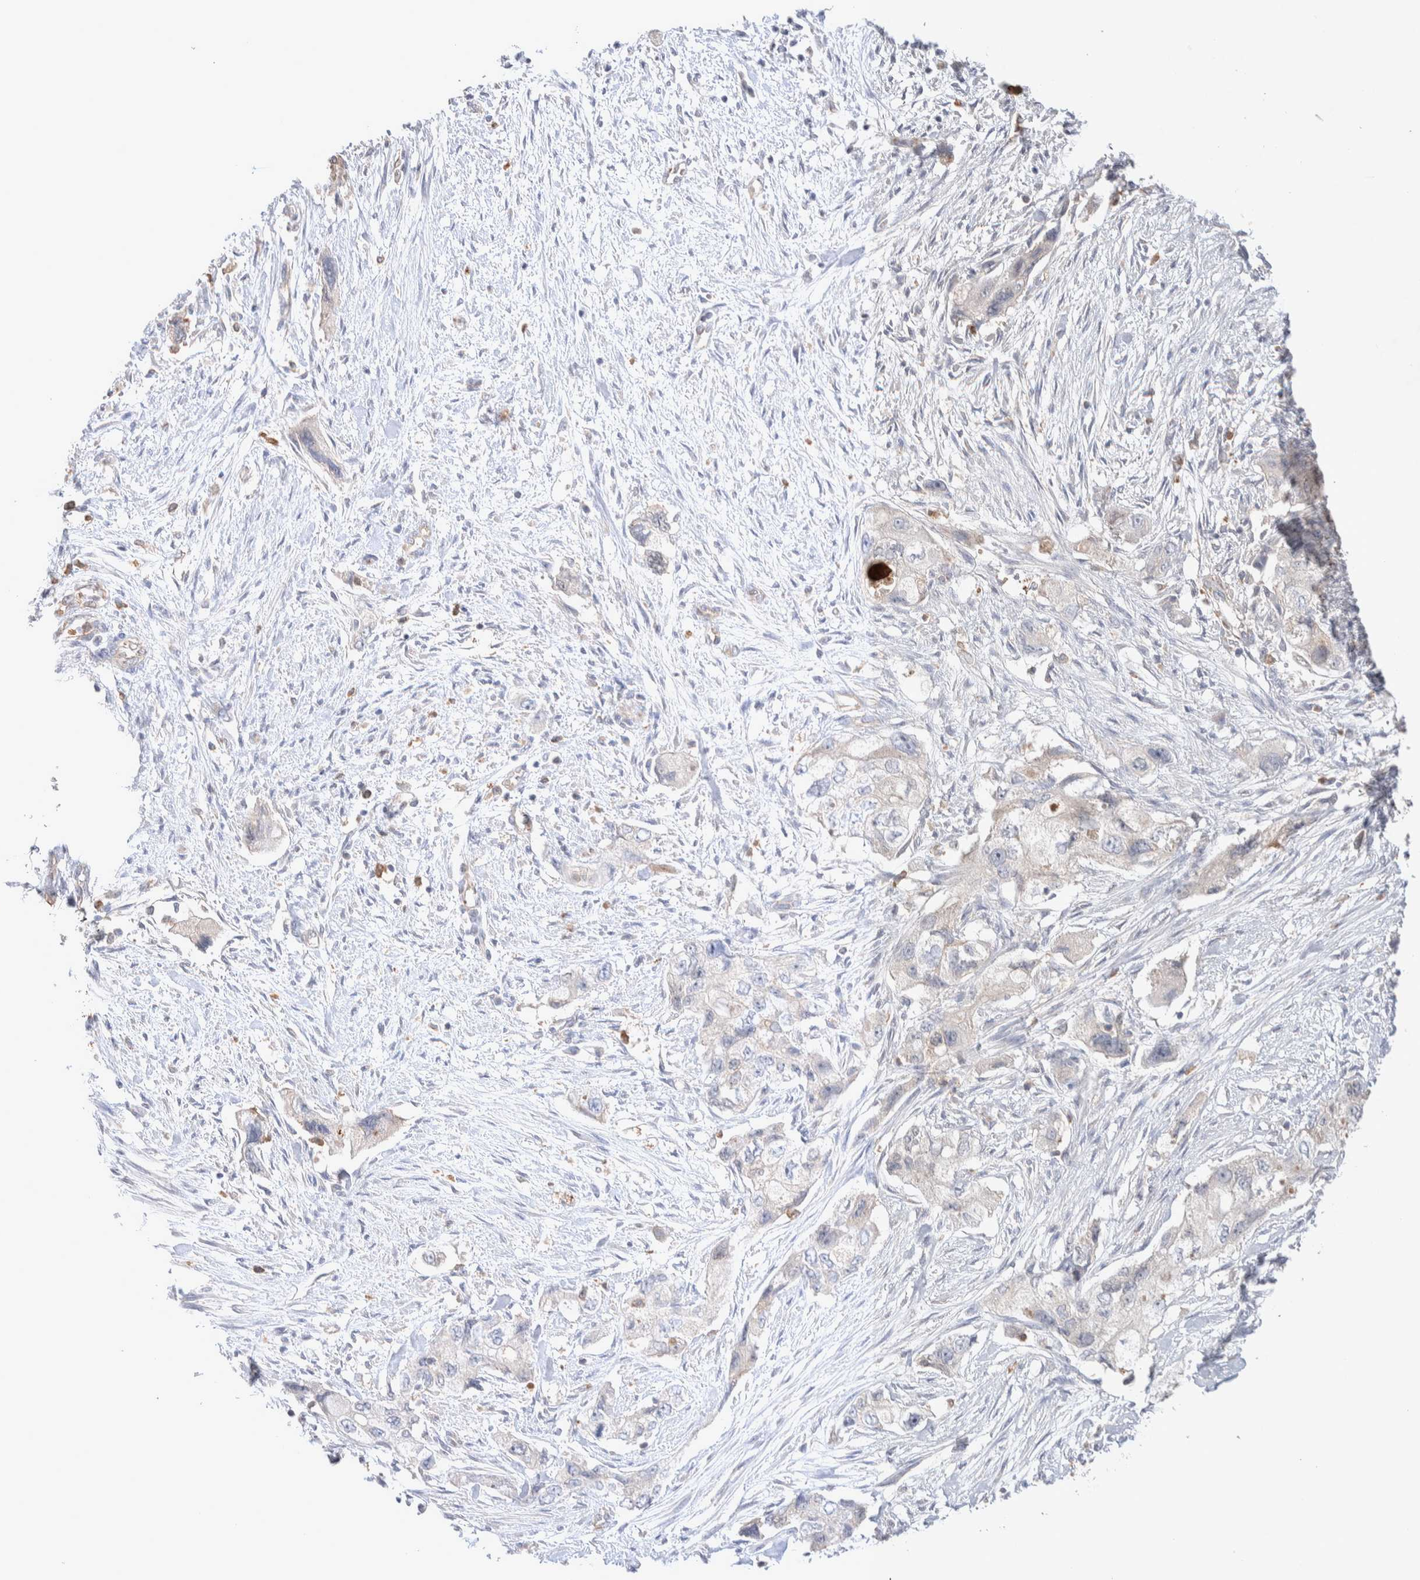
{"staining": {"intensity": "negative", "quantity": "none", "location": "none"}, "tissue": "pancreatic cancer", "cell_type": "Tumor cells", "image_type": "cancer", "snomed": [{"axis": "morphology", "description": "Adenocarcinoma, NOS"}, {"axis": "topography", "description": "Pancreas"}], "caption": "This is an immunohistochemistry histopathology image of human pancreatic adenocarcinoma. There is no expression in tumor cells.", "gene": "FFAR2", "patient": {"sex": "female", "age": 73}}